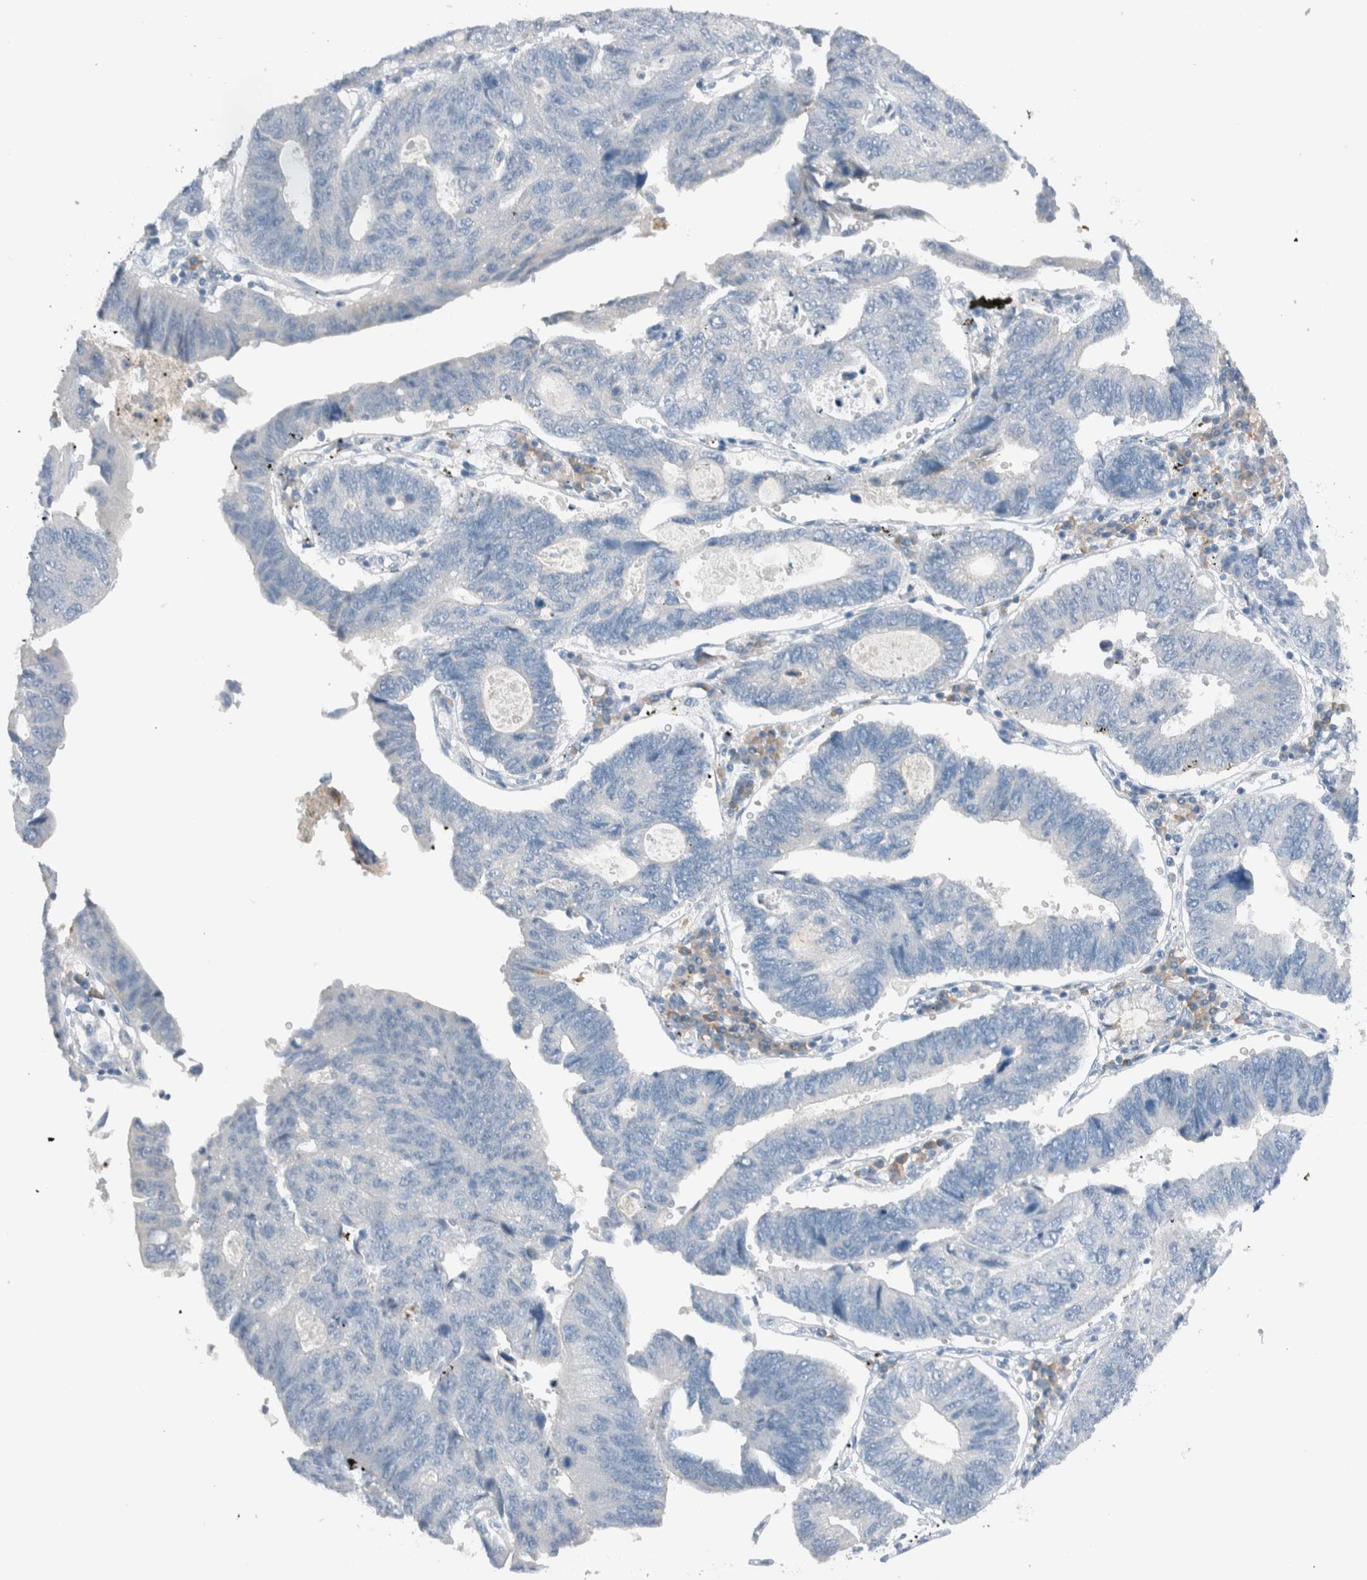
{"staining": {"intensity": "negative", "quantity": "none", "location": "none"}, "tissue": "stomach cancer", "cell_type": "Tumor cells", "image_type": "cancer", "snomed": [{"axis": "morphology", "description": "Adenocarcinoma, NOS"}, {"axis": "topography", "description": "Stomach"}], "caption": "The image reveals no staining of tumor cells in adenocarcinoma (stomach).", "gene": "DUOX1", "patient": {"sex": "male", "age": 59}}